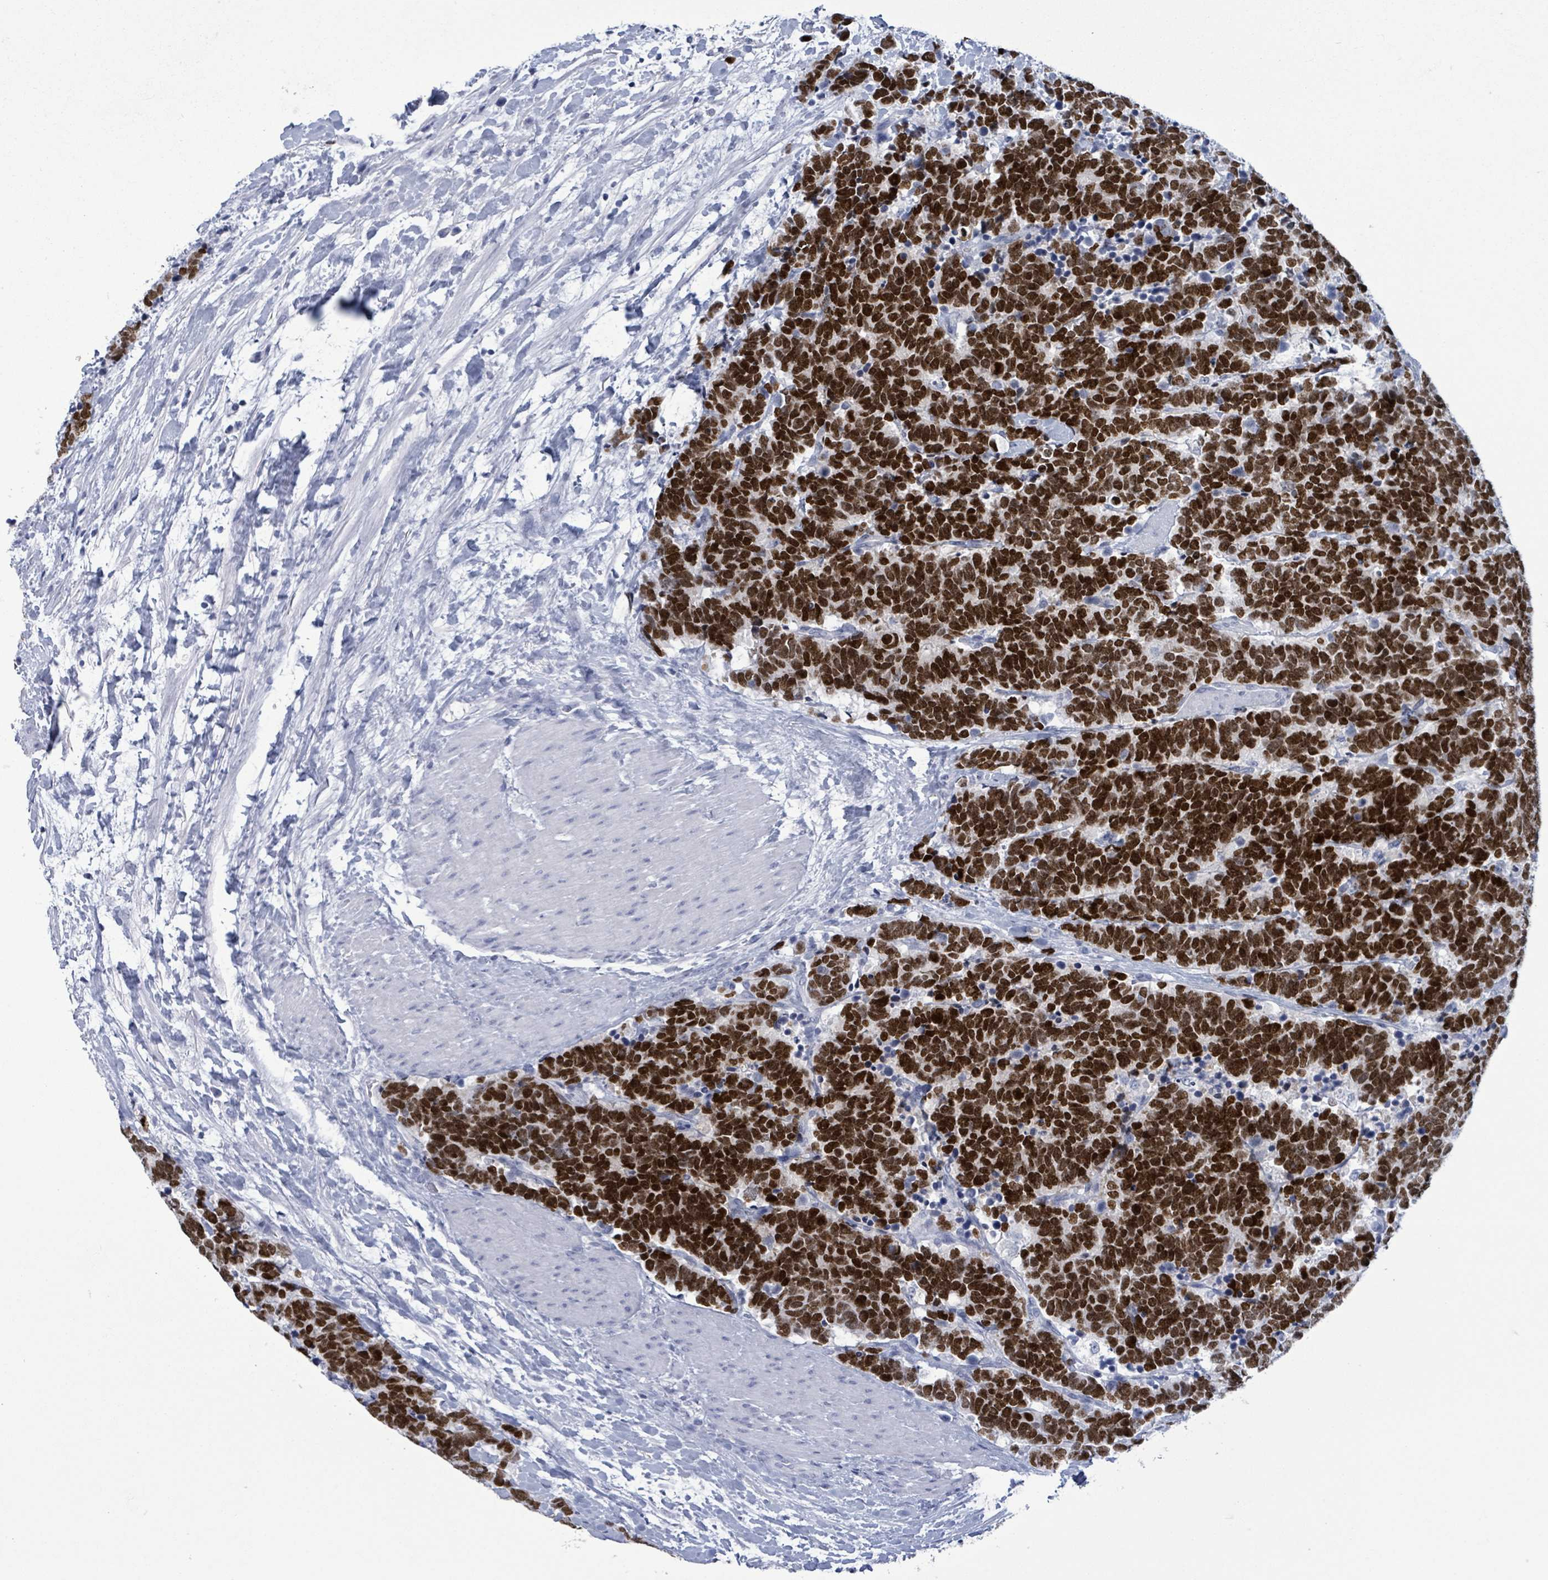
{"staining": {"intensity": "strong", "quantity": ">75%", "location": "nuclear"}, "tissue": "carcinoid", "cell_type": "Tumor cells", "image_type": "cancer", "snomed": [{"axis": "morphology", "description": "Carcinoma, NOS"}, {"axis": "morphology", "description": "Carcinoid, malignant, NOS"}, {"axis": "topography", "description": "Prostate"}], "caption": "The micrograph displays immunohistochemical staining of carcinoma. There is strong nuclear expression is present in about >75% of tumor cells. (Brightfield microscopy of DAB IHC at high magnification).", "gene": "NKX2-1", "patient": {"sex": "male", "age": 57}}